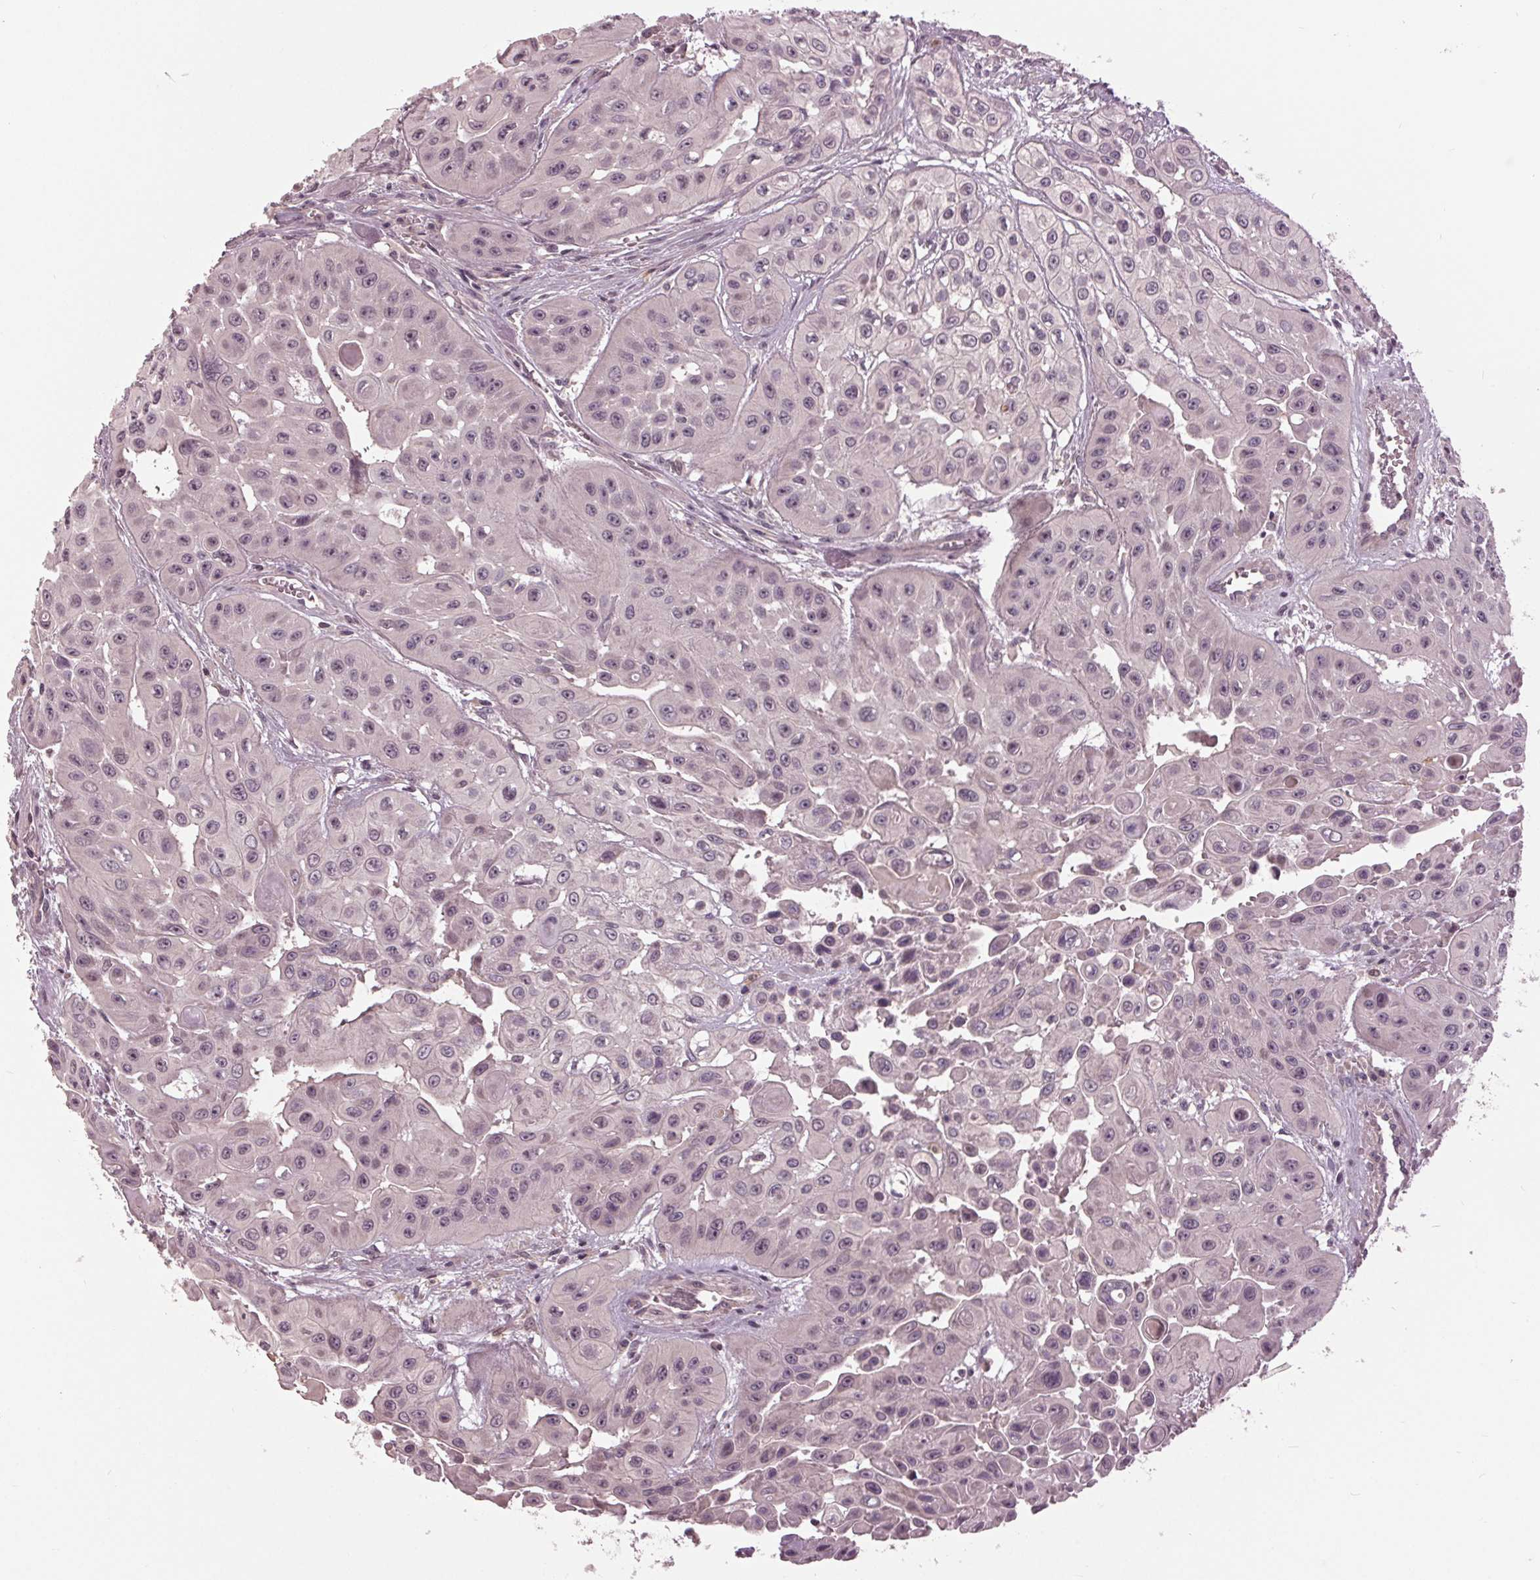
{"staining": {"intensity": "negative", "quantity": "none", "location": "none"}, "tissue": "head and neck cancer", "cell_type": "Tumor cells", "image_type": "cancer", "snomed": [{"axis": "morphology", "description": "Adenocarcinoma, NOS"}, {"axis": "topography", "description": "Head-Neck"}], "caption": "There is no significant positivity in tumor cells of head and neck adenocarcinoma.", "gene": "SIGLEC6", "patient": {"sex": "male", "age": 73}}